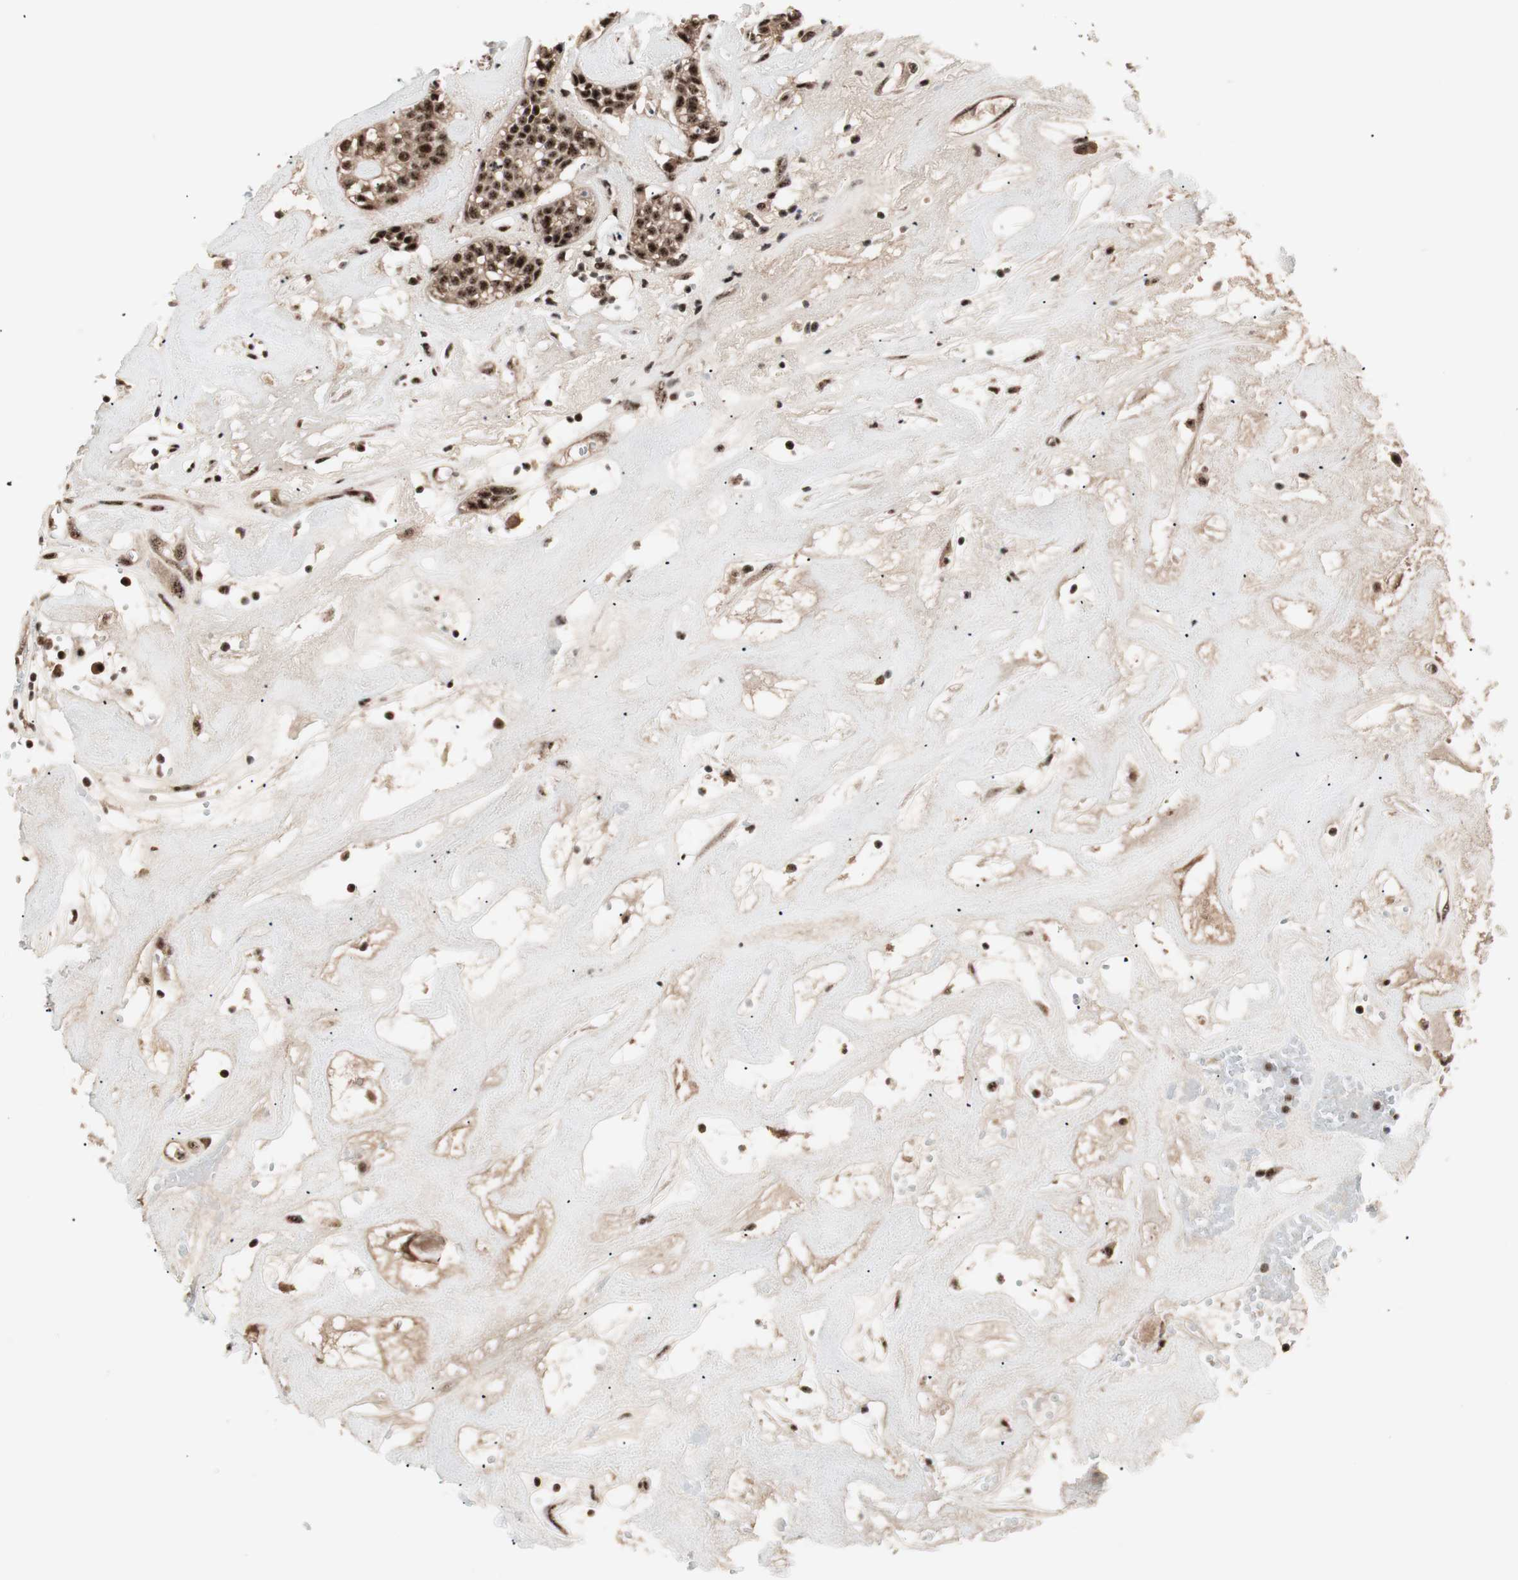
{"staining": {"intensity": "strong", "quantity": ">75%", "location": "cytoplasmic/membranous,nuclear"}, "tissue": "head and neck cancer", "cell_type": "Tumor cells", "image_type": "cancer", "snomed": [{"axis": "morphology", "description": "Adenocarcinoma, NOS"}, {"axis": "topography", "description": "Salivary gland"}, {"axis": "topography", "description": "Head-Neck"}], "caption": "Head and neck cancer stained with DAB immunohistochemistry demonstrates high levels of strong cytoplasmic/membranous and nuclear staining in about >75% of tumor cells.", "gene": "NR5A2", "patient": {"sex": "female", "age": 65}}